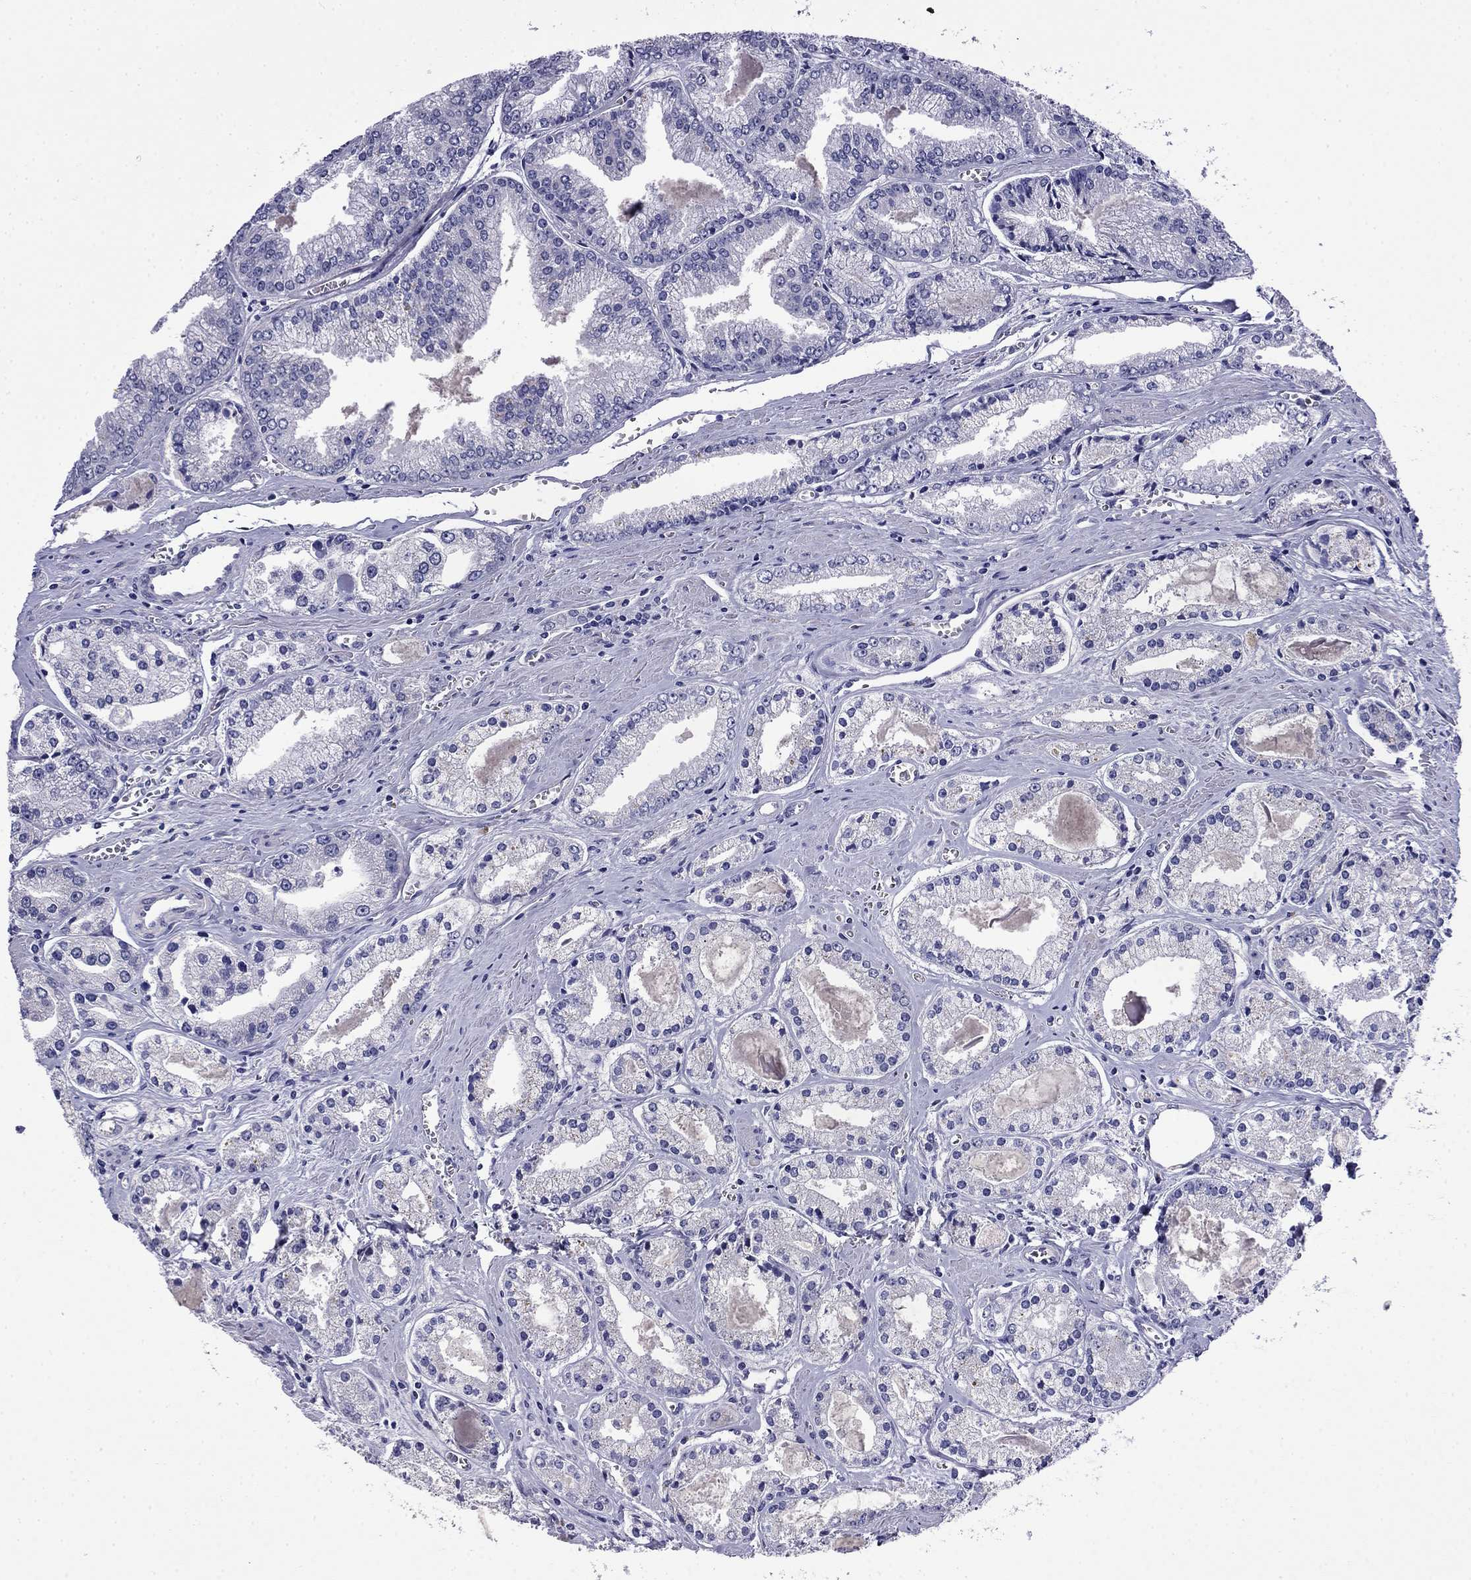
{"staining": {"intensity": "negative", "quantity": "none", "location": "none"}, "tissue": "prostate cancer", "cell_type": "Tumor cells", "image_type": "cancer", "snomed": [{"axis": "morphology", "description": "Adenocarcinoma, NOS"}, {"axis": "topography", "description": "Prostate"}], "caption": "Protein analysis of adenocarcinoma (prostate) exhibits no significant expression in tumor cells.", "gene": "MYO15A", "patient": {"sex": "male", "age": 72}}